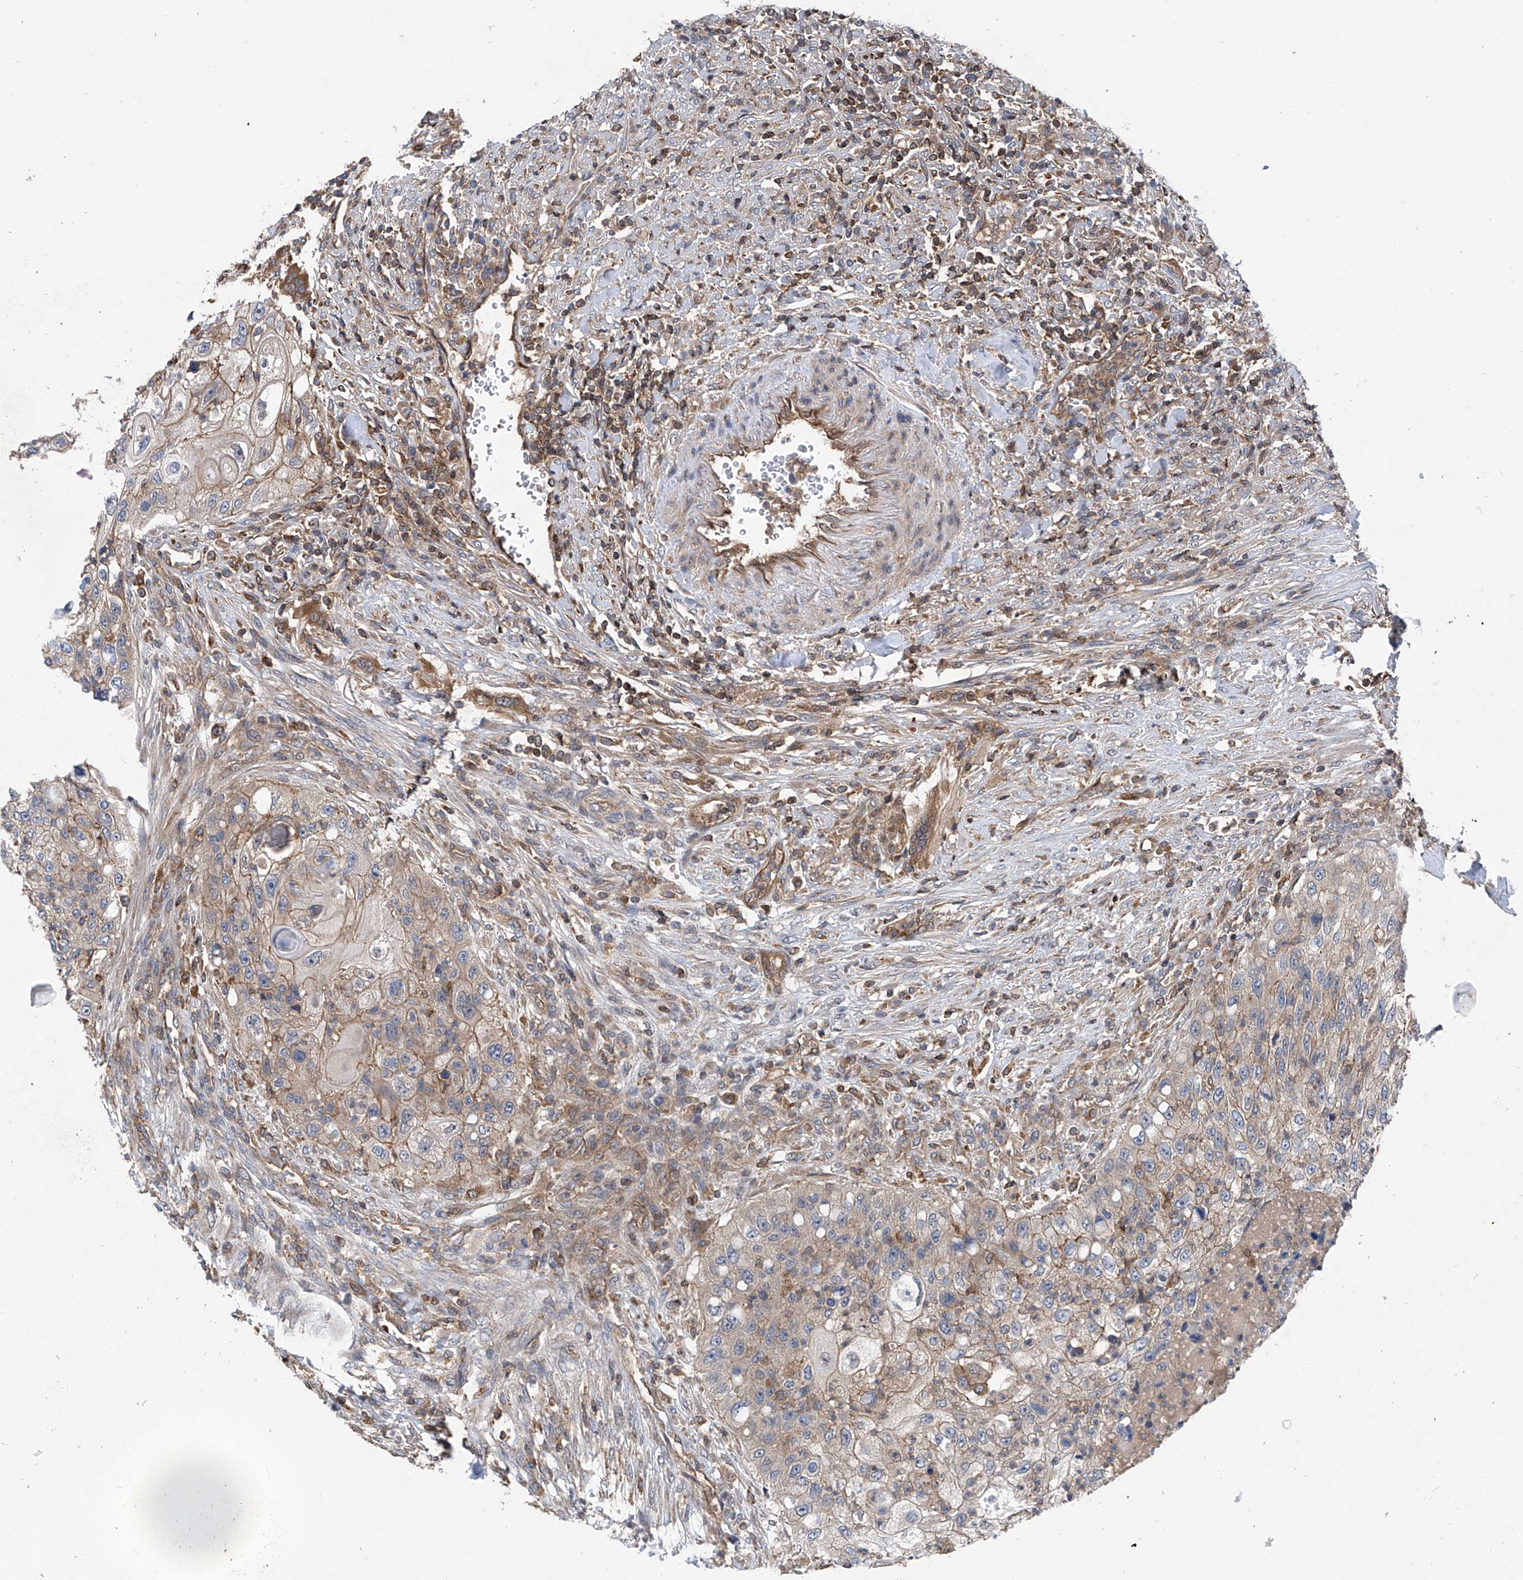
{"staining": {"intensity": "moderate", "quantity": "<25%", "location": "cytoplasmic/membranous"}, "tissue": "urothelial cancer", "cell_type": "Tumor cells", "image_type": "cancer", "snomed": [{"axis": "morphology", "description": "Urothelial carcinoma, High grade"}, {"axis": "topography", "description": "Urinary bladder"}], "caption": "A brown stain highlights moderate cytoplasmic/membranous positivity of a protein in human urothelial carcinoma (high-grade) tumor cells. (brown staining indicates protein expression, while blue staining denotes nuclei).", "gene": "TRIM38", "patient": {"sex": "female", "age": 60}}